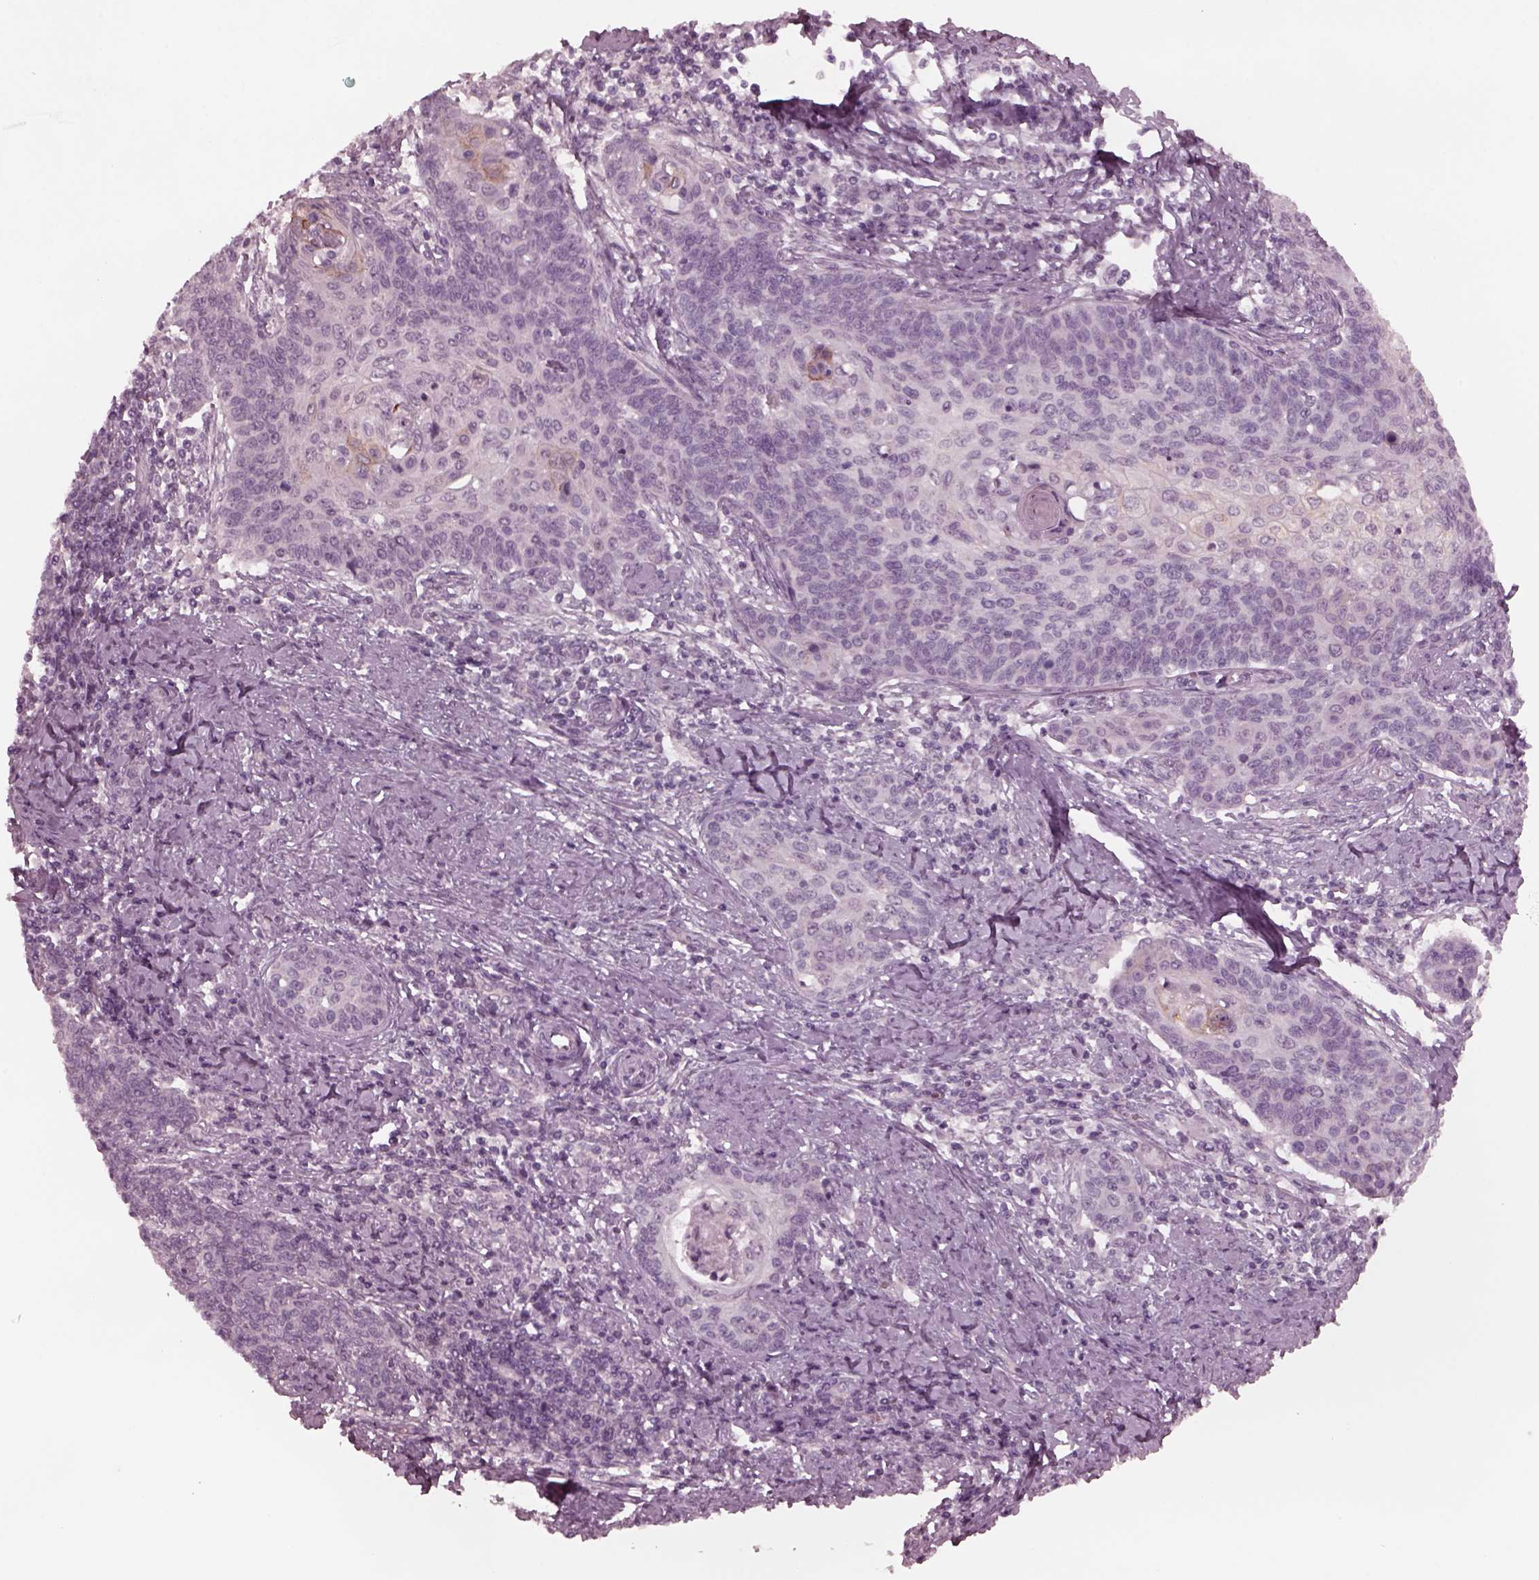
{"staining": {"intensity": "negative", "quantity": "none", "location": "none"}, "tissue": "cervical cancer", "cell_type": "Tumor cells", "image_type": "cancer", "snomed": [{"axis": "morphology", "description": "Squamous cell carcinoma, NOS"}, {"axis": "topography", "description": "Cervix"}], "caption": "High power microscopy histopathology image of an IHC micrograph of cervical cancer, revealing no significant expression in tumor cells.", "gene": "YY2", "patient": {"sex": "female", "age": 39}}